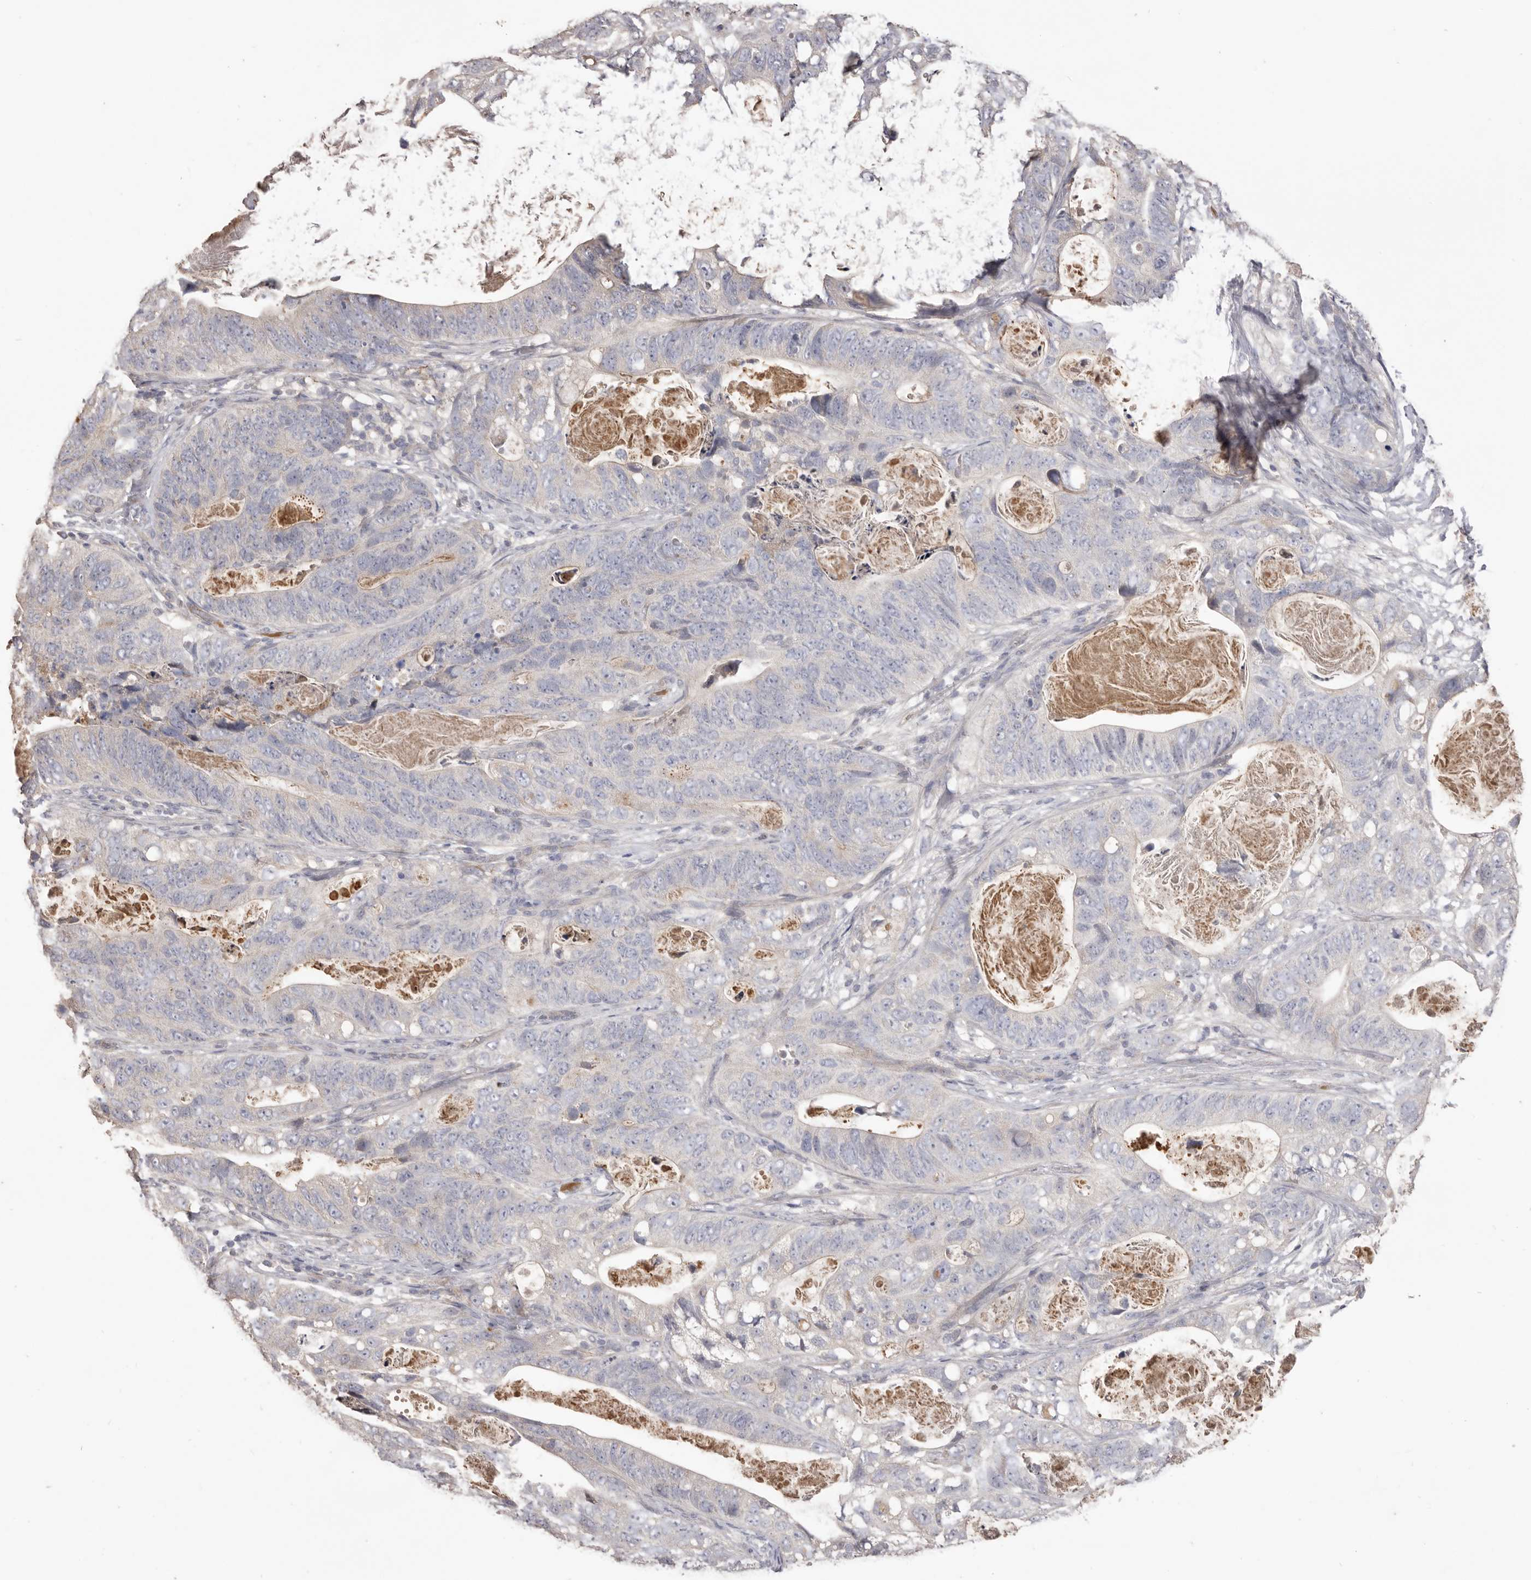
{"staining": {"intensity": "negative", "quantity": "none", "location": "none"}, "tissue": "stomach cancer", "cell_type": "Tumor cells", "image_type": "cancer", "snomed": [{"axis": "morphology", "description": "Normal tissue, NOS"}, {"axis": "morphology", "description": "Adenocarcinoma, NOS"}, {"axis": "topography", "description": "Stomach"}], "caption": "Adenocarcinoma (stomach) was stained to show a protein in brown. There is no significant staining in tumor cells.", "gene": "HCAR2", "patient": {"sex": "female", "age": 89}}